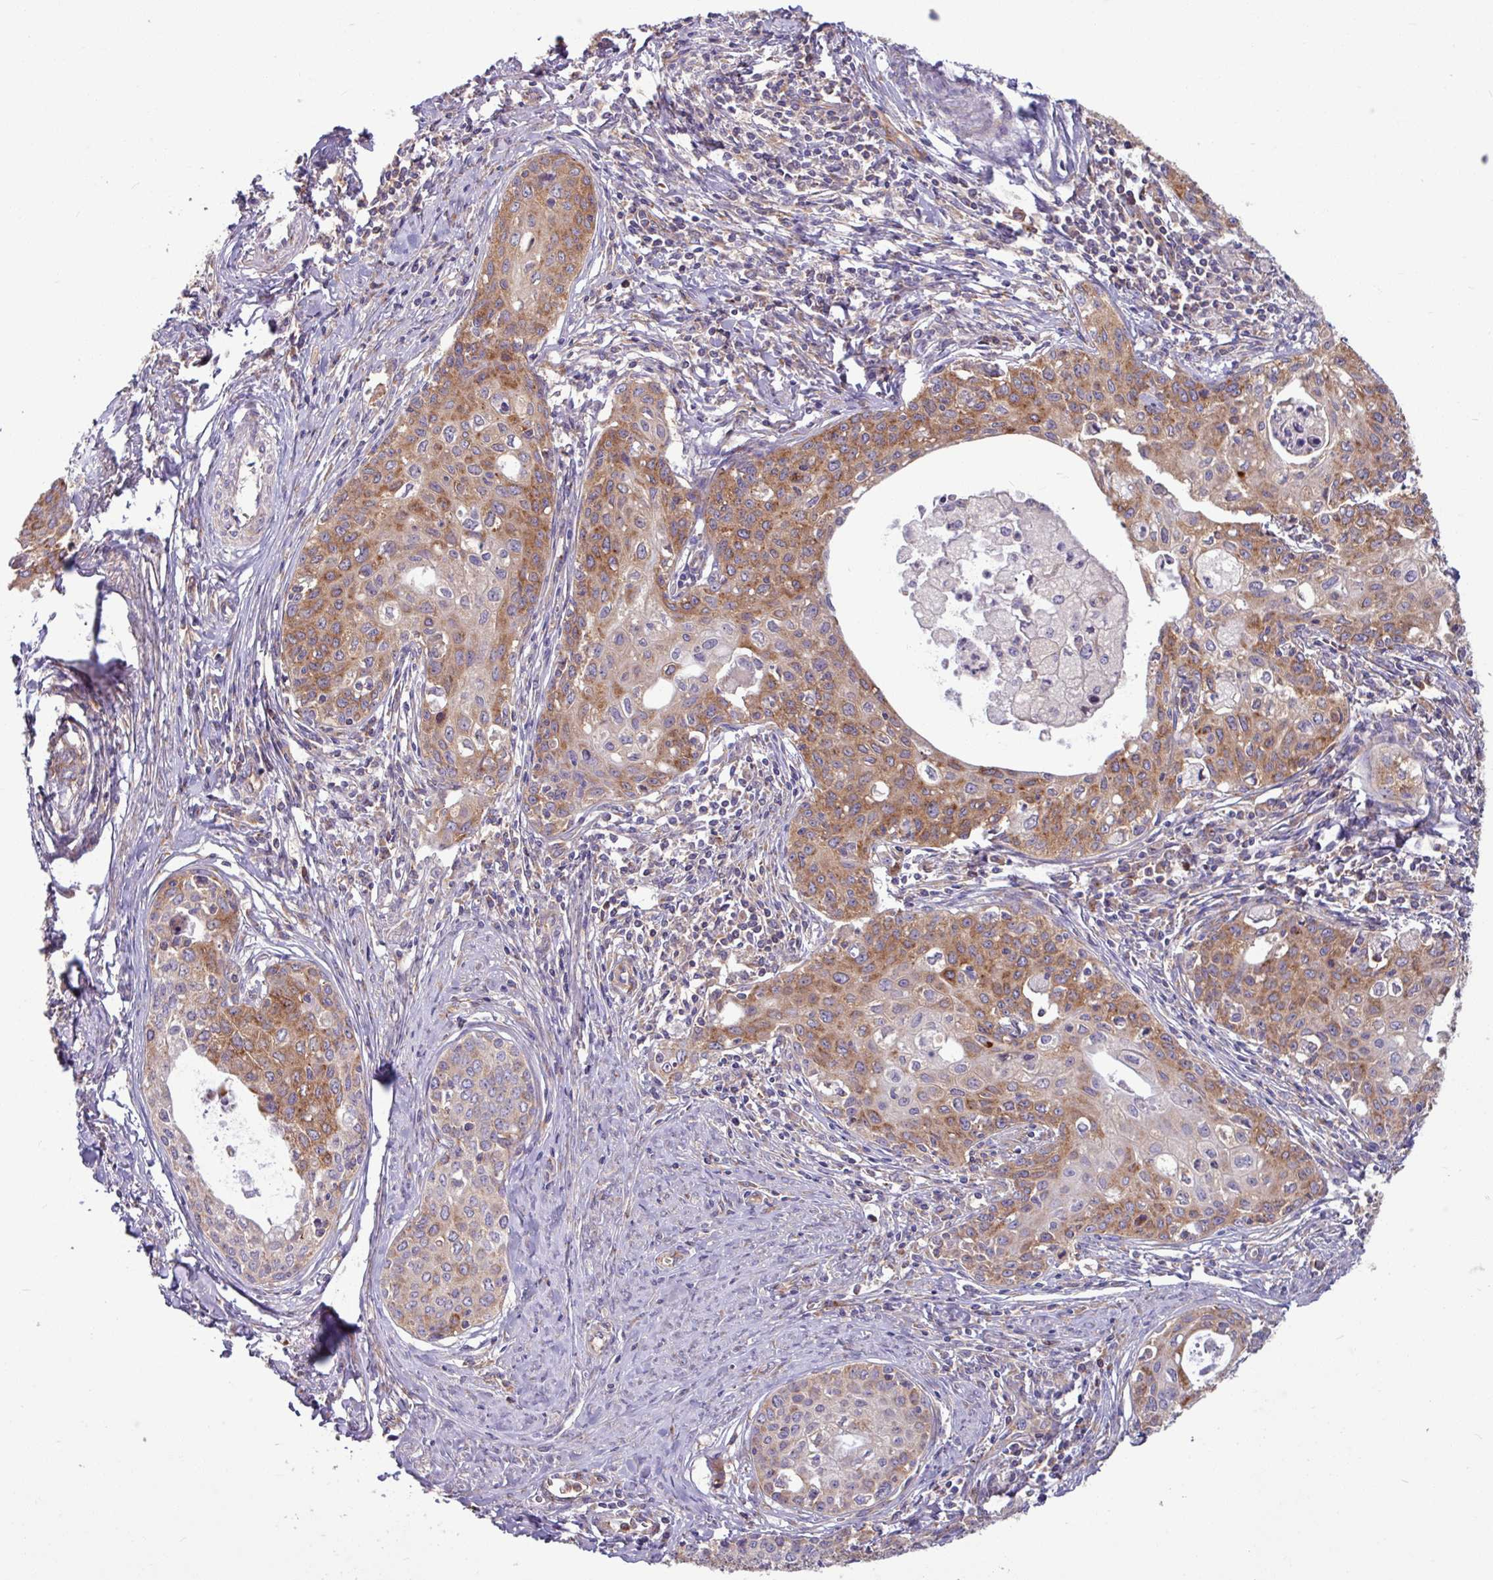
{"staining": {"intensity": "moderate", "quantity": ">75%", "location": "cytoplasmic/membranous"}, "tissue": "cervical cancer", "cell_type": "Tumor cells", "image_type": "cancer", "snomed": [{"axis": "morphology", "description": "Squamous cell carcinoma, NOS"}, {"axis": "morphology", "description": "Adenocarcinoma, NOS"}, {"axis": "topography", "description": "Cervix"}], "caption": "Adenocarcinoma (cervical) stained with a brown dye reveals moderate cytoplasmic/membranous positive positivity in approximately >75% of tumor cells.", "gene": "LSM12", "patient": {"sex": "female", "age": 52}}